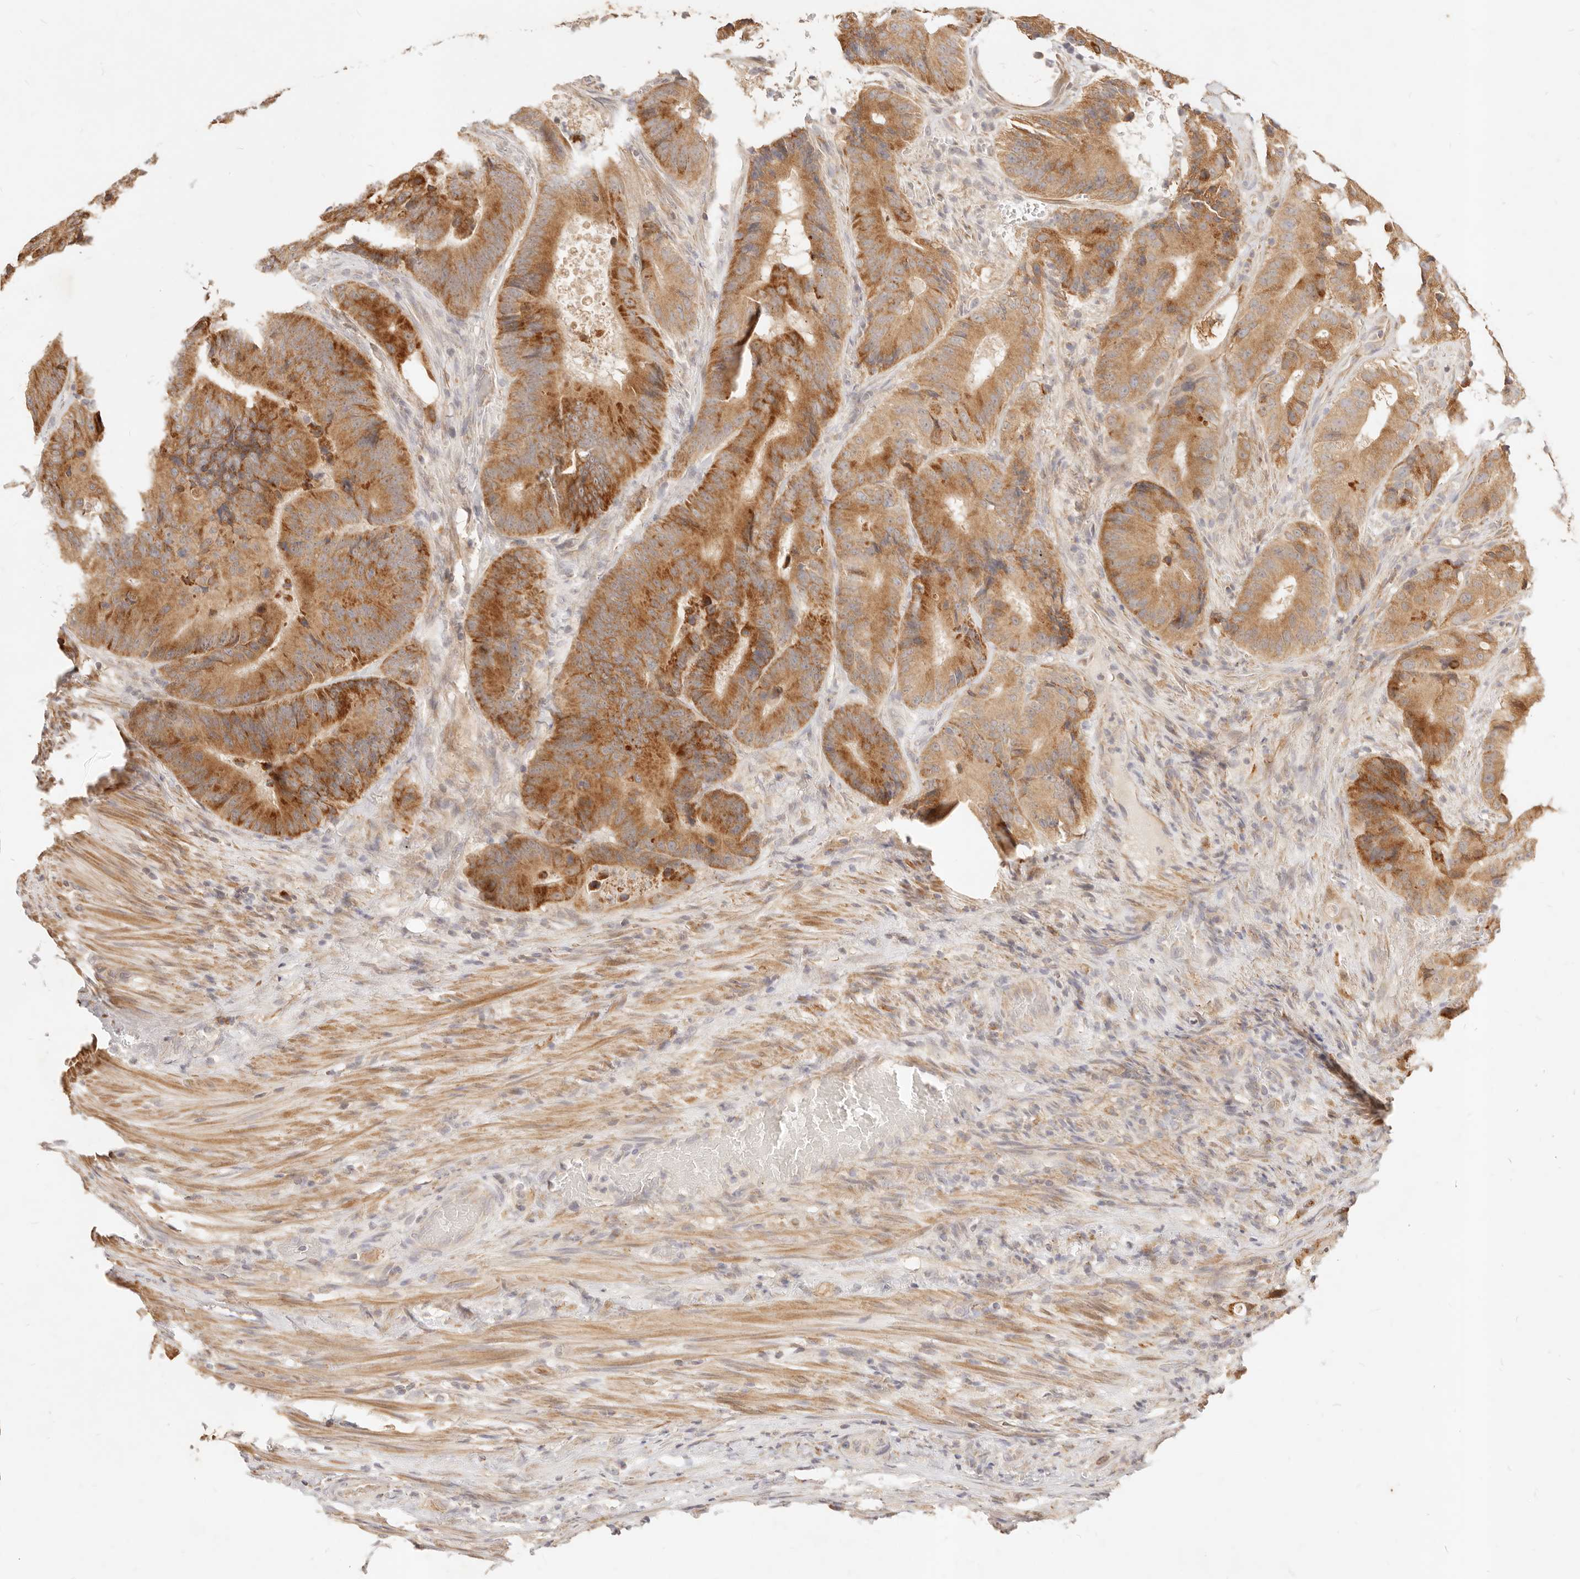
{"staining": {"intensity": "moderate", "quantity": ">75%", "location": "cytoplasmic/membranous"}, "tissue": "colorectal cancer", "cell_type": "Tumor cells", "image_type": "cancer", "snomed": [{"axis": "morphology", "description": "Adenocarcinoma, NOS"}, {"axis": "topography", "description": "Colon"}], "caption": "Tumor cells reveal medium levels of moderate cytoplasmic/membranous staining in about >75% of cells in colorectal adenocarcinoma.", "gene": "RUBCNL", "patient": {"sex": "male", "age": 83}}